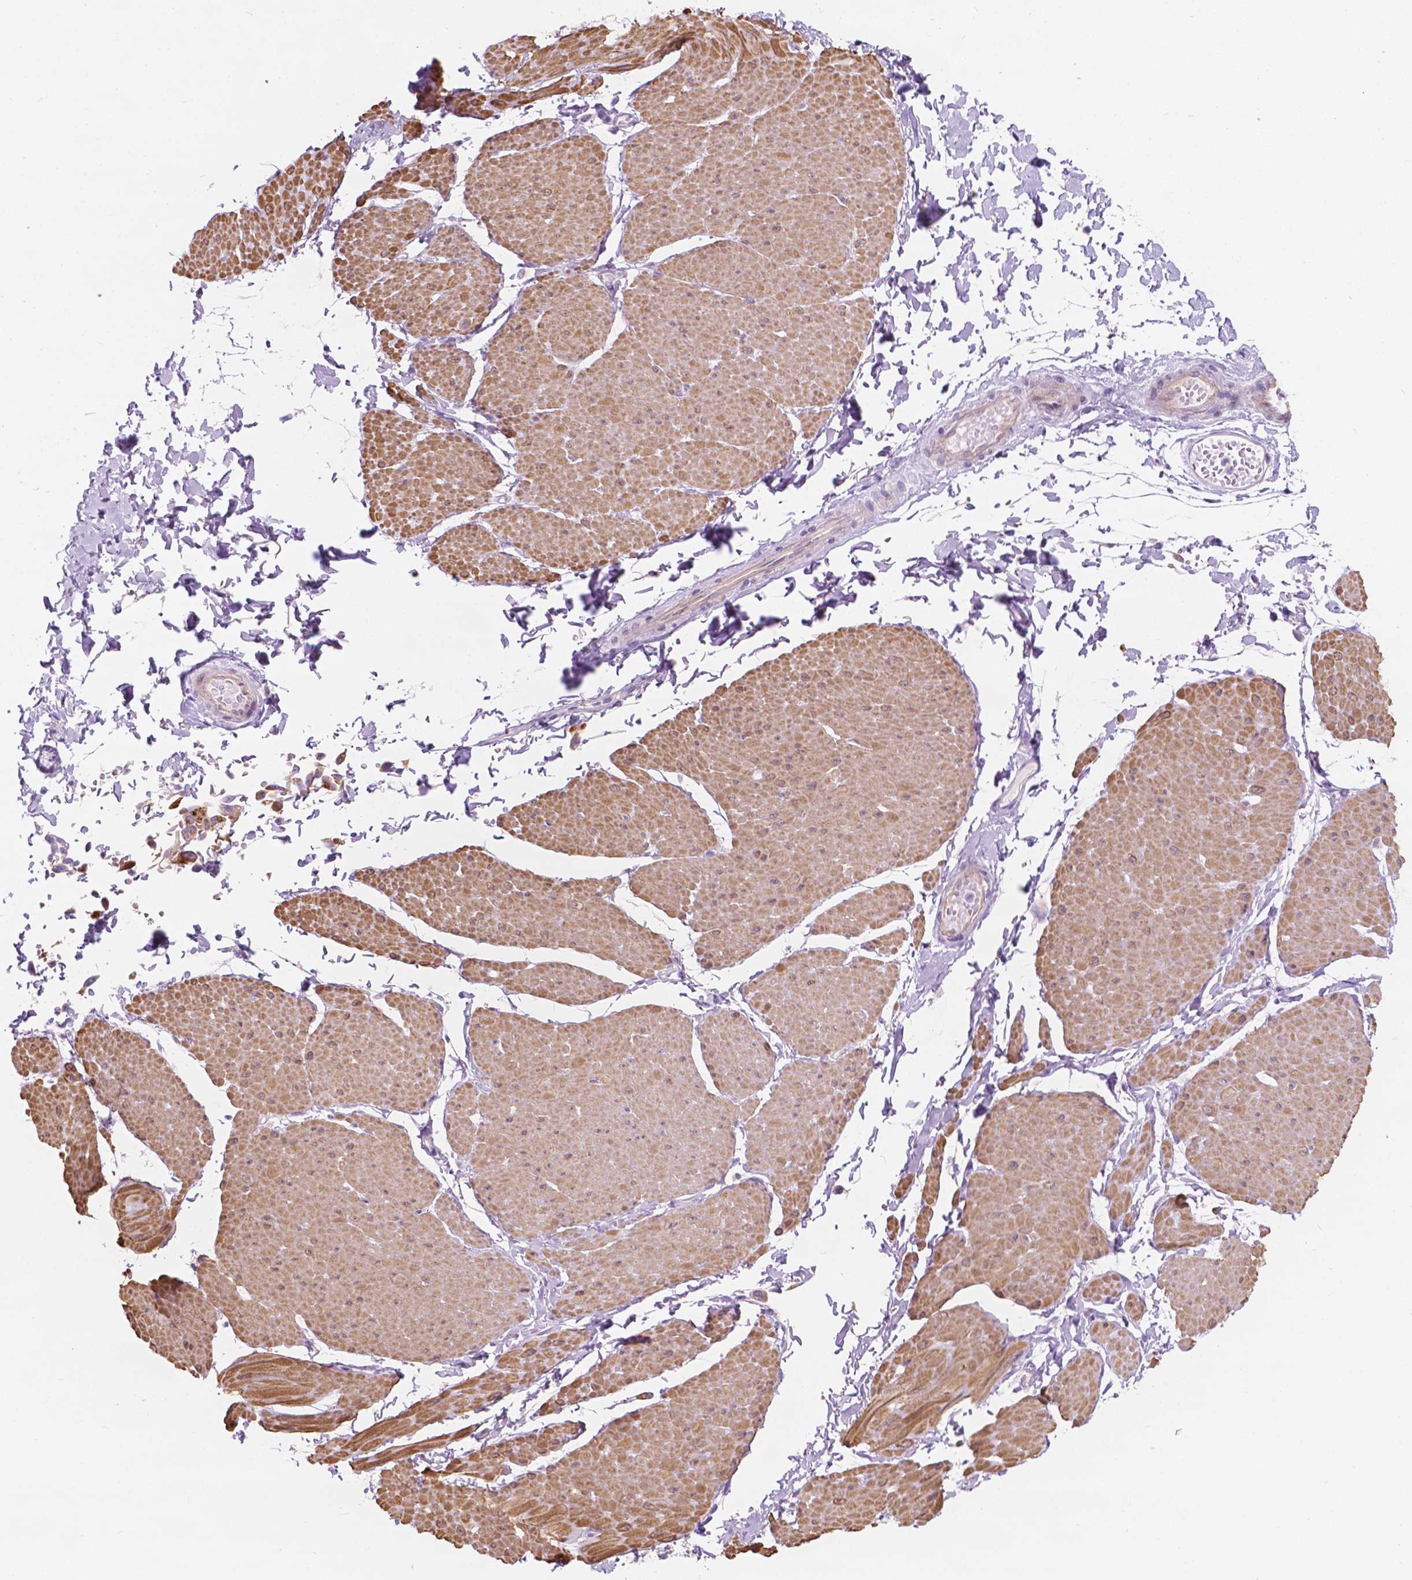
{"staining": {"intensity": "negative", "quantity": "none", "location": "none"}, "tissue": "adipose tissue", "cell_type": "Adipocytes", "image_type": "normal", "snomed": [{"axis": "morphology", "description": "Normal tissue, NOS"}, {"axis": "topography", "description": "Smooth muscle"}, {"axis": "topography", "description": "Peripheral nerve tissue"}], "caption": "Immunohistochemical staining of normal human adipose tissue shows no significant positivity in adipocytes. (Stains: DAB immunohistochemistry with hematoxylin counter stain, Microscopy: brightfield microscopy at high magnification).", "gene": "NOS1AP", "patient": {"sex": "male", "age": 58}}